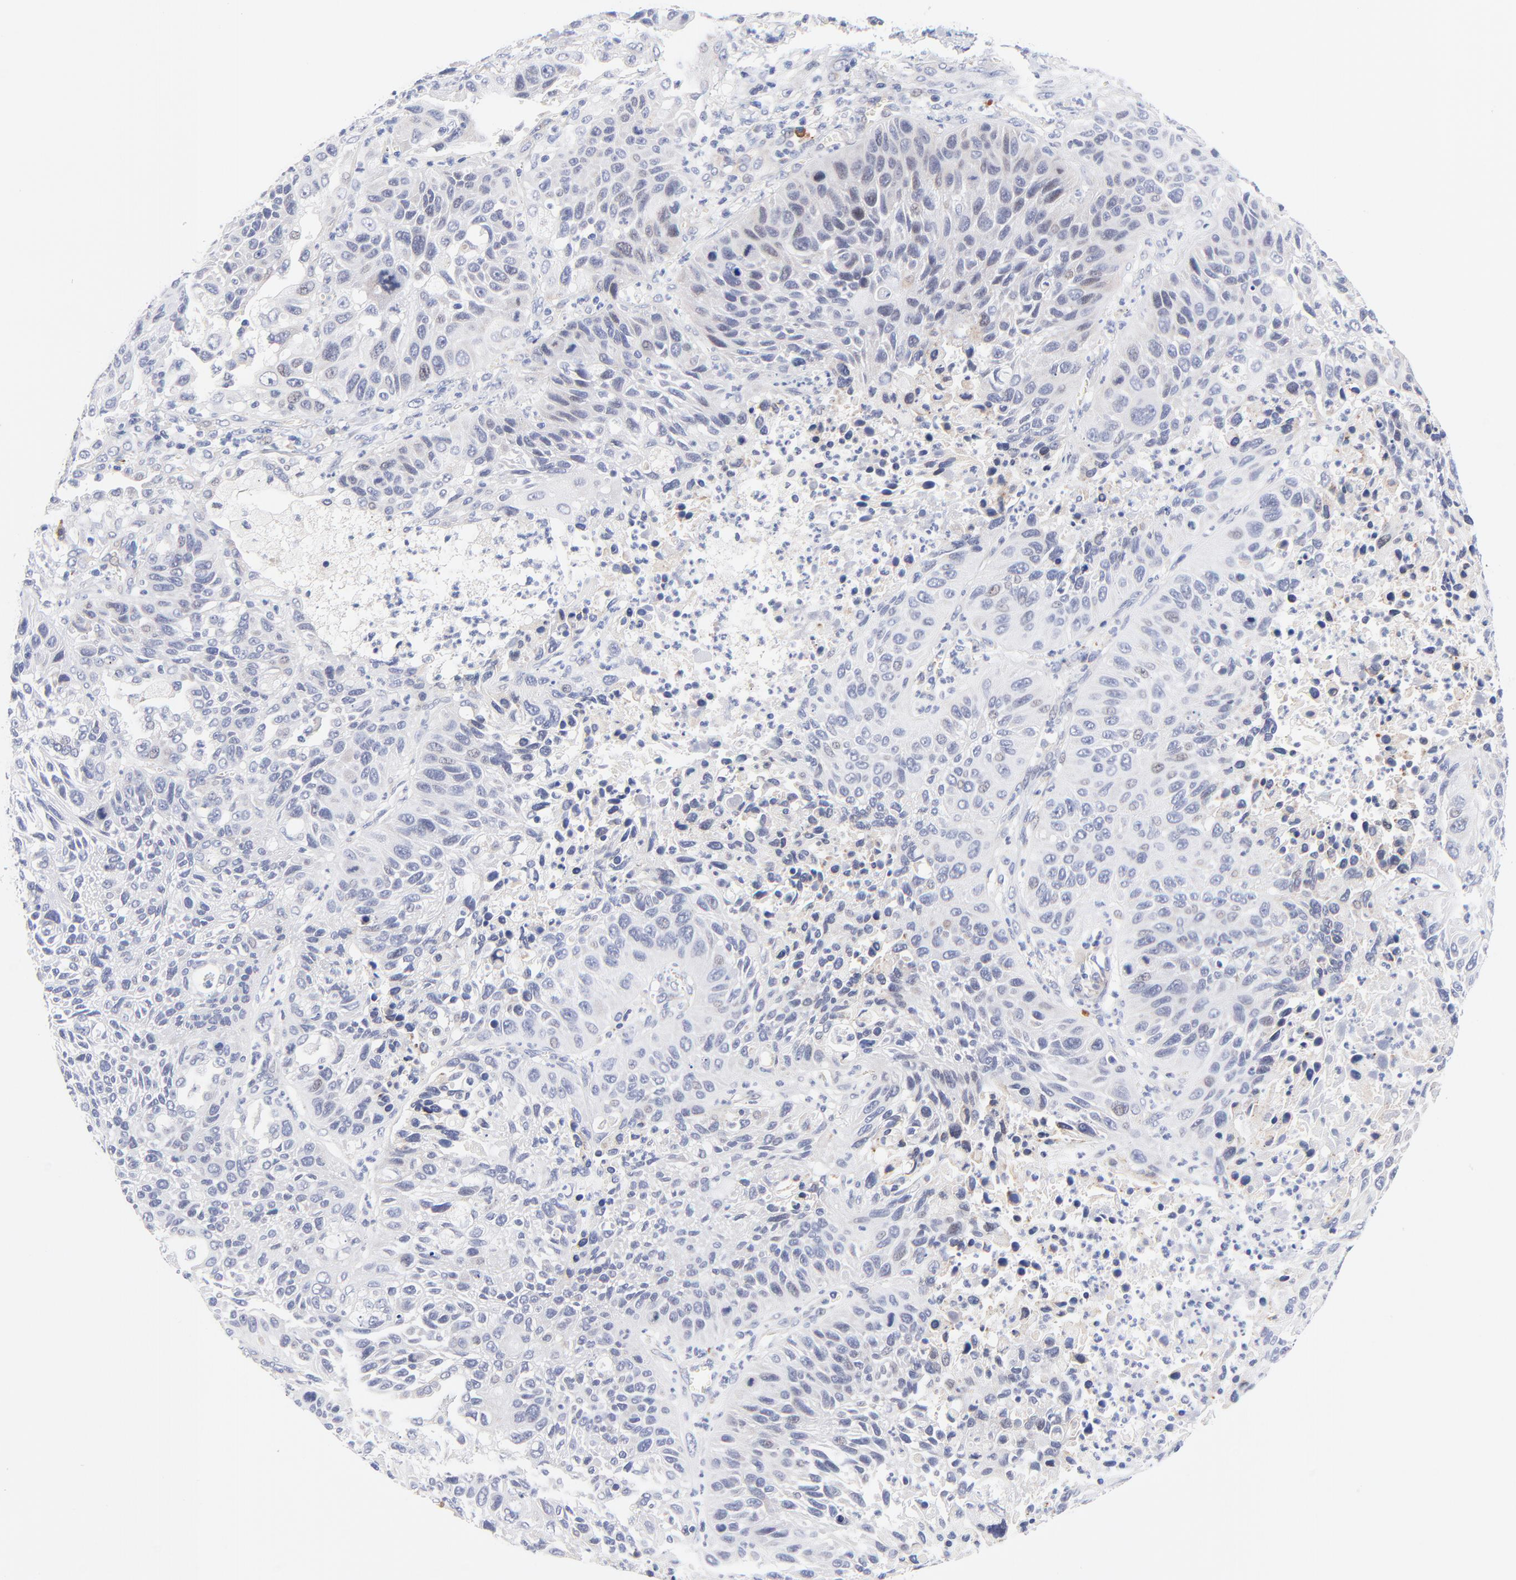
{"staining": {"intensity": "negative", "quantity": "none", "location": "none"}, "tissue": "lung cancer", "cell_type": "Tumor cells", "image_type": "cancer", "snomed": [{"axis": "morphology", "description": "Squamous cell carcinoma, NOS"}, {"axis": "topography", "description": "Lung"}], "caption": "IHC of human lung cancer (squamous cell carcinoma) shows no expression in tumor cells. (DAB (3,3'-diaminobenzidine) immunohistochemistry (IHC) visualized using brightfield microscopy, high magnification).", "gene": "AFF2", "patient": {"sex": "female", "age": 76}}